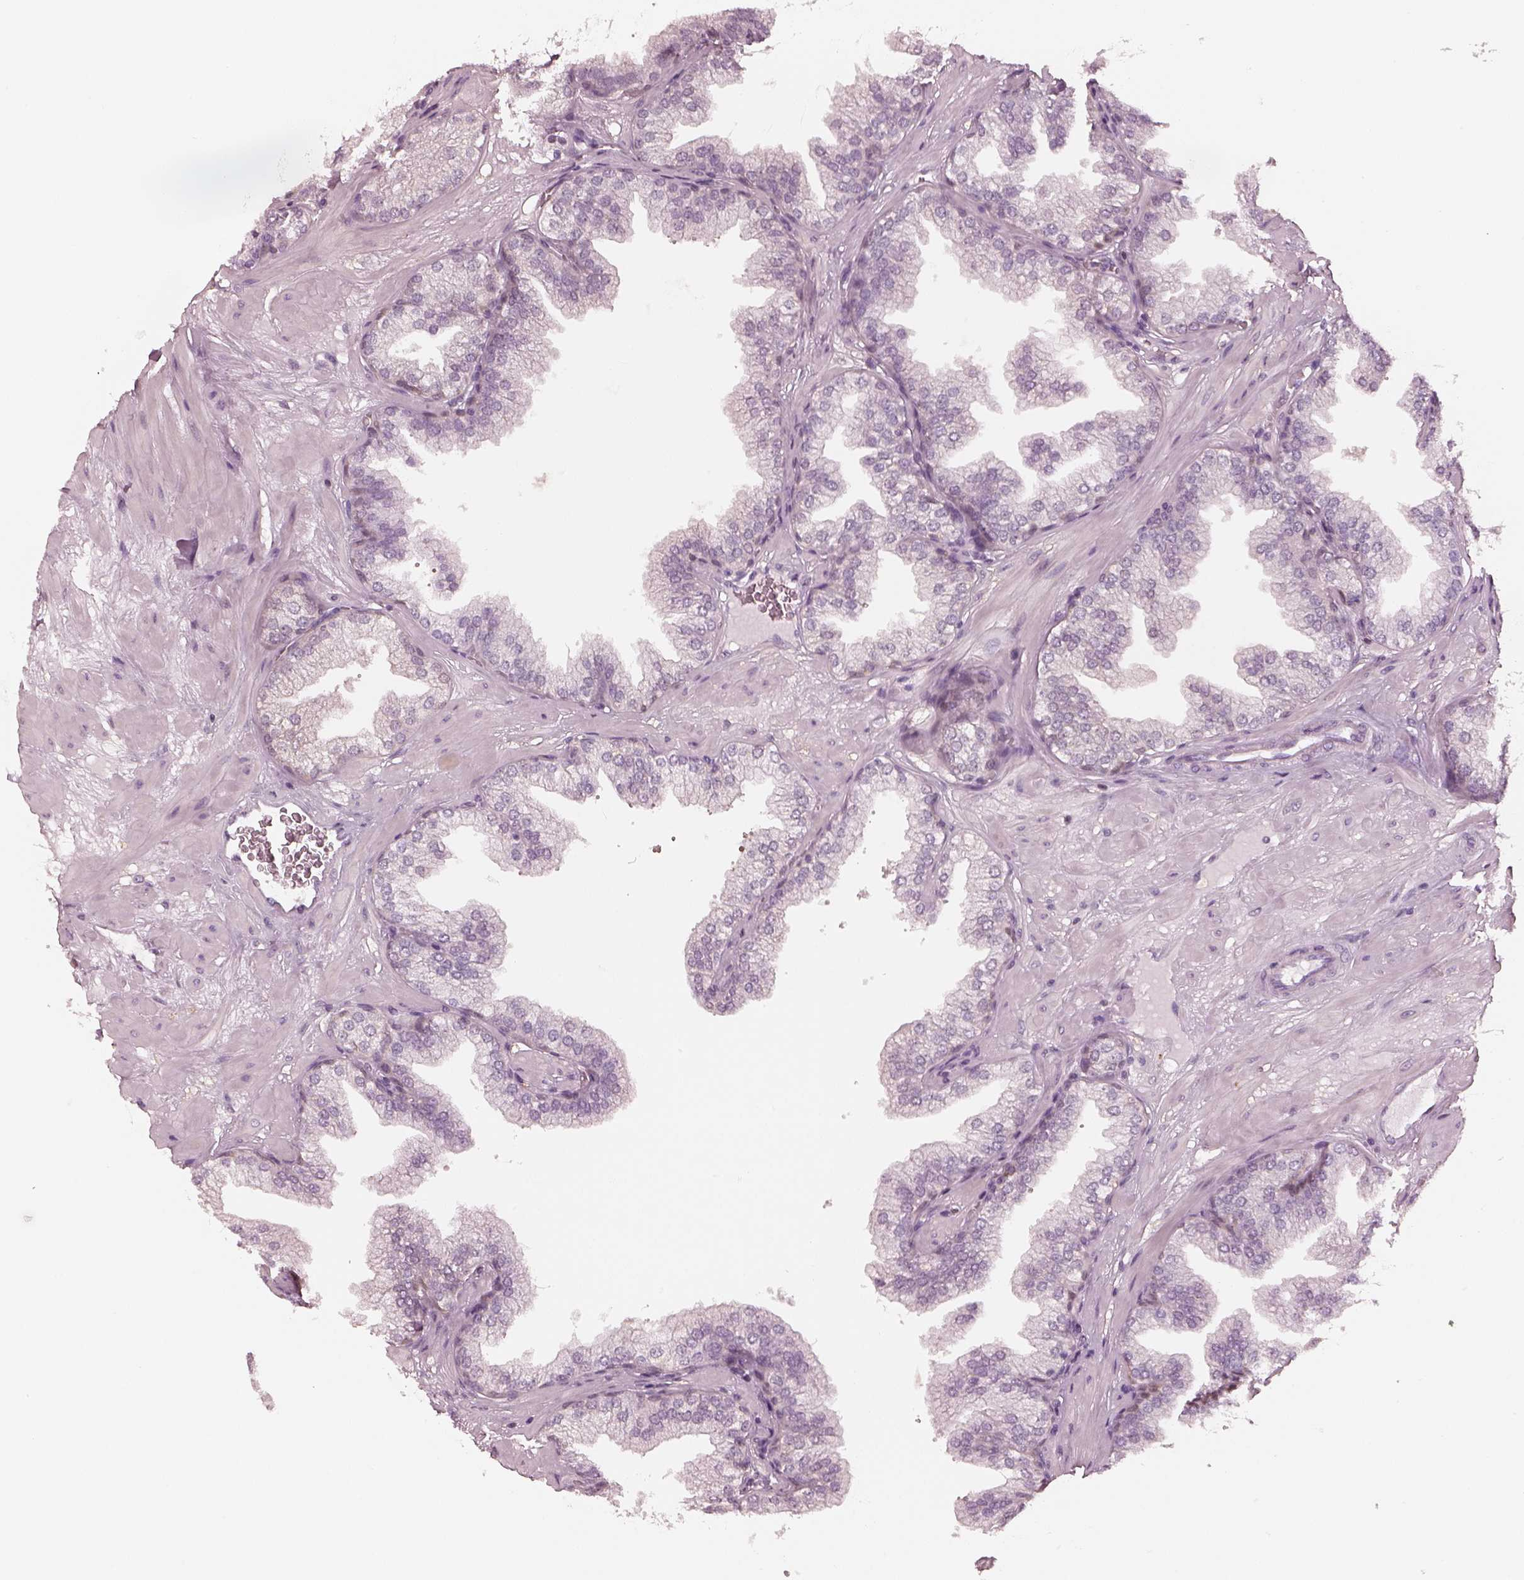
{"staining": {"intensity": "negative", "quantity": "none", "location": "none"}, "tissue": "prostate", "cell_type": "Glandular cells", "image_type": "normal", "snomed": [{"axis": "morphology", "description": "Normal tissue, NOS"}, {"axis": "topography", "description": "Prostate"}], "caption": "Prostate stained for a protein using immunohistochemistry displays no positivity glandular cells.", "gene": "EGR4", "patient": {"sex": "male", "age": 37}}